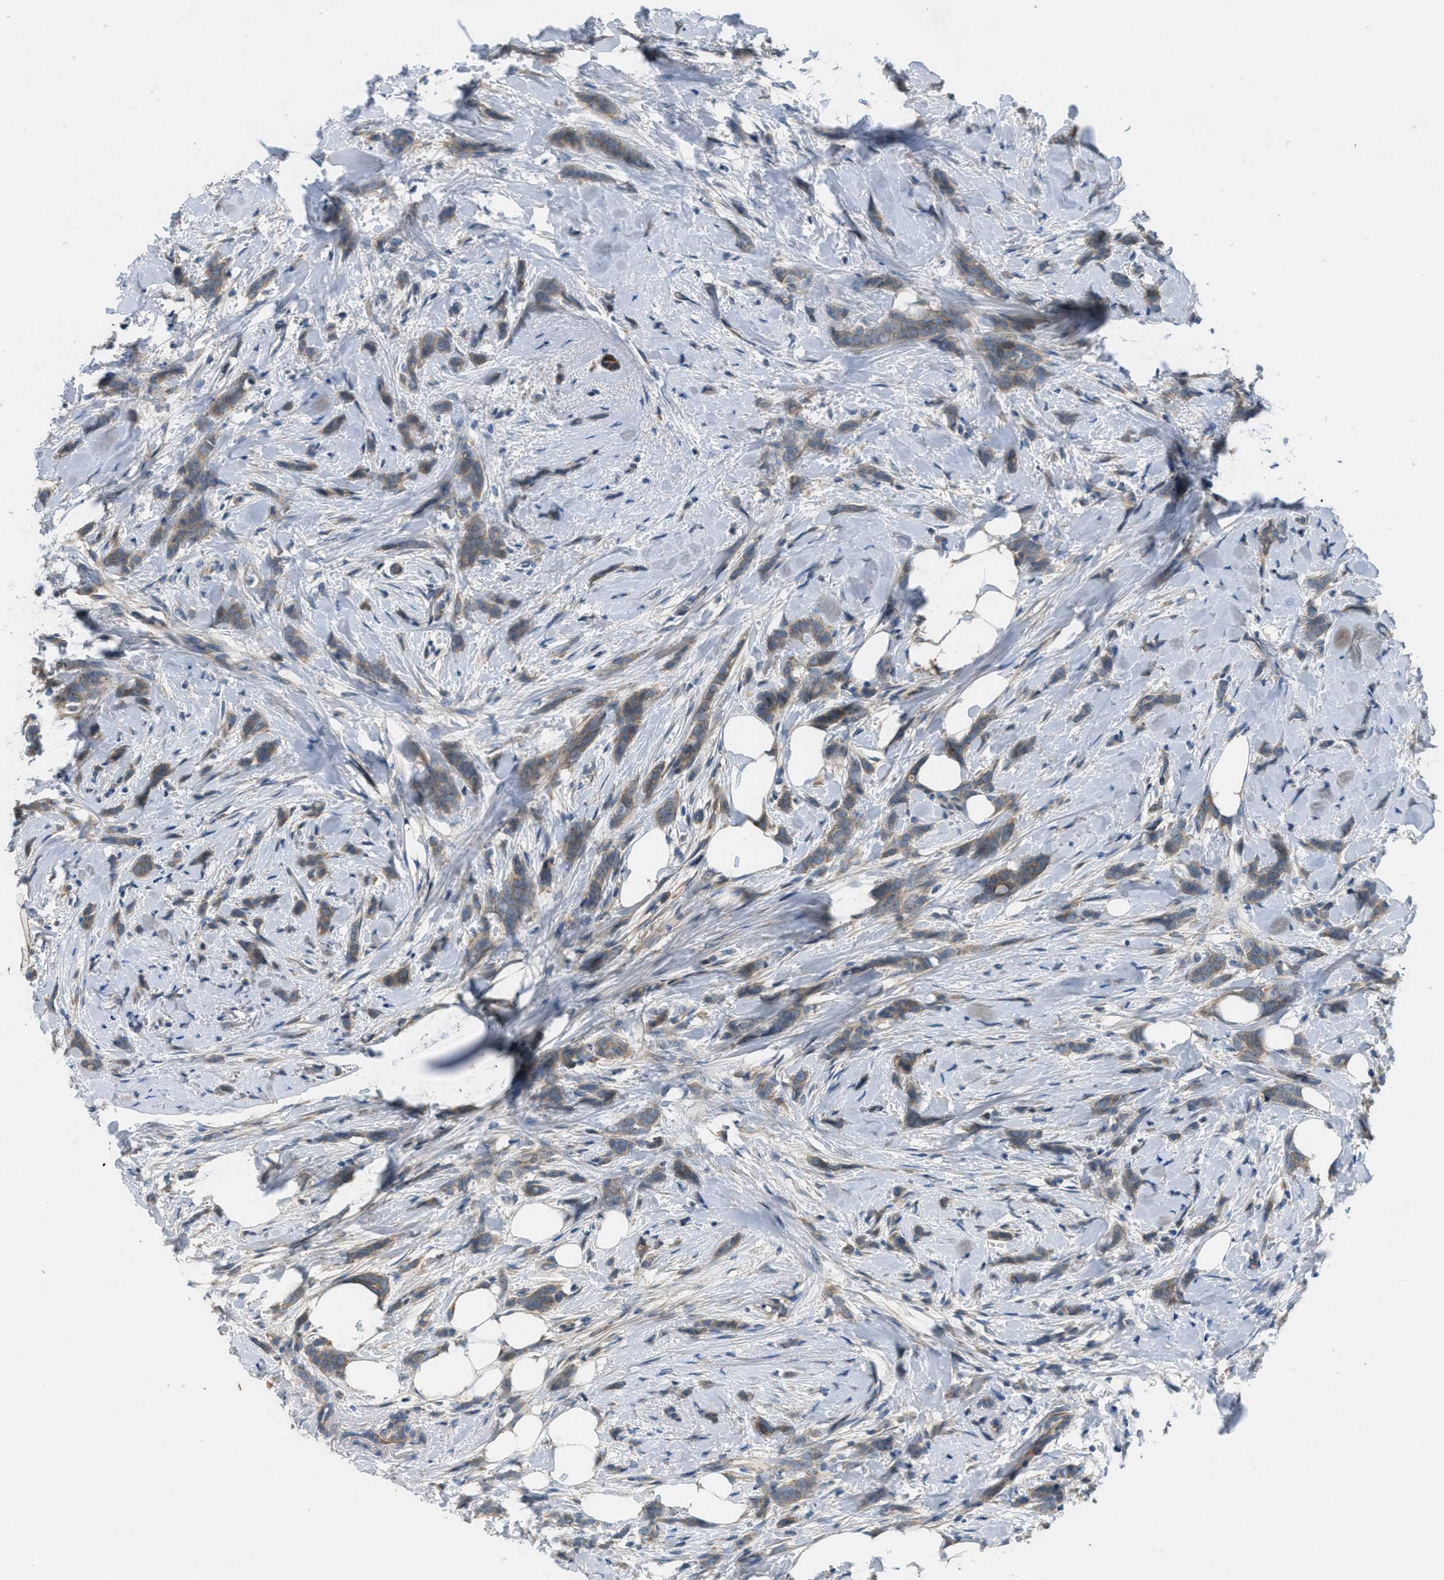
{"staining": {"intensity": "weak", "quantity": ">75%", "location": "cytoplasmic/membranous"}, "tissue": "breast cancer", "cell_type": "Tumor cells", "image_type": "cancer", "snomed": [{"axis": "morphology", "description": "Lobular carcinoma, in situ"}, {"axis": "morphology", "description": "Lobular carcinoma"}, {"axis": "topography", "description": "Breast"}], "caption": "Tumor cells reveal low levels of weak cytoplasmic/membranous positivity in about >75% of cells in breast cancer (lobular carcinoma).", "gene": "ADCY6", "patient": {"sex": "female", "age": 41}}